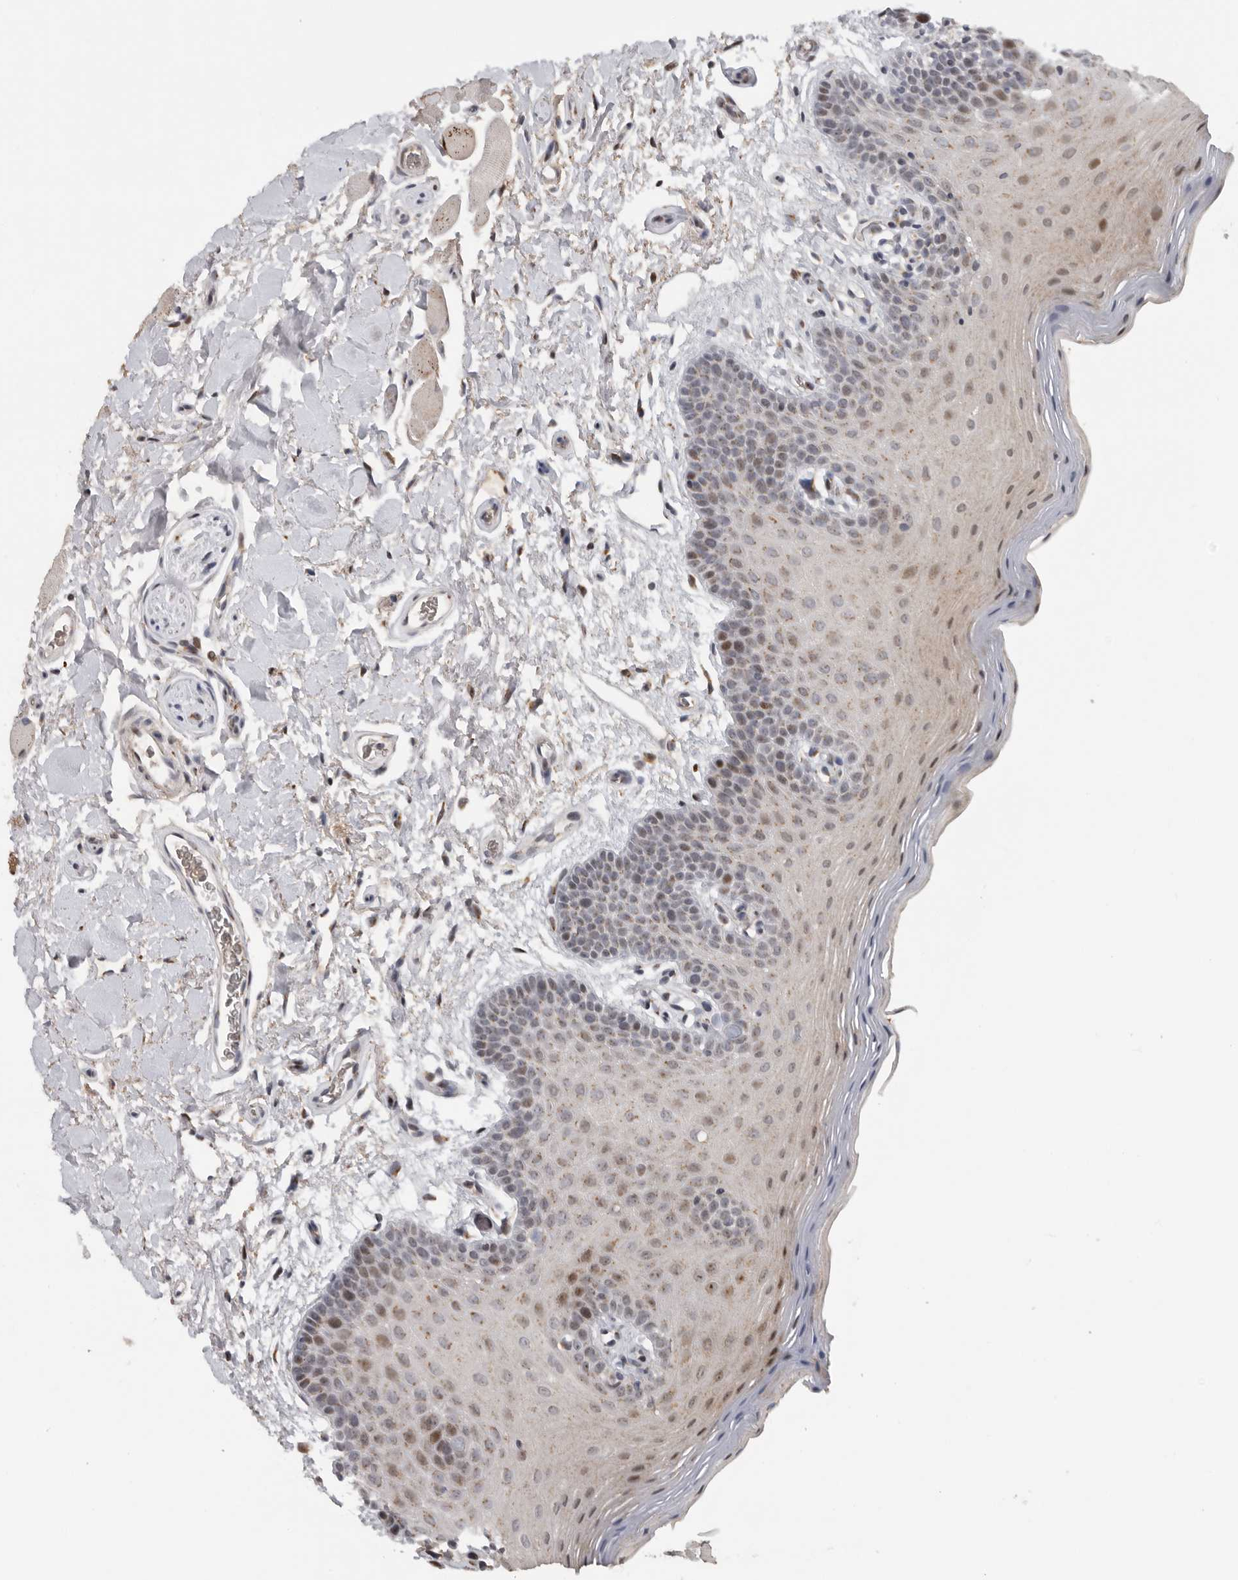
{"staining": {"intensity": "moderate", "quantity": "25%-75%", "location": "nuclear"}, "tissue": "oral mucosa", "cell_type": "Squamous epithelial cells", "image_type": "normal", "snomed": [{"axis": "morphology", "description": "Normal tissue, NOS"}, {"axis": "topography", "description": "Oral tissue"}], "caption": "Moderate nuclear staining is seen in about 25%-75% of squamous epithelial cells in benign oral mucosa.", "gene": "PCMTD1", "patient": {"sex": "male", "age": 62}}